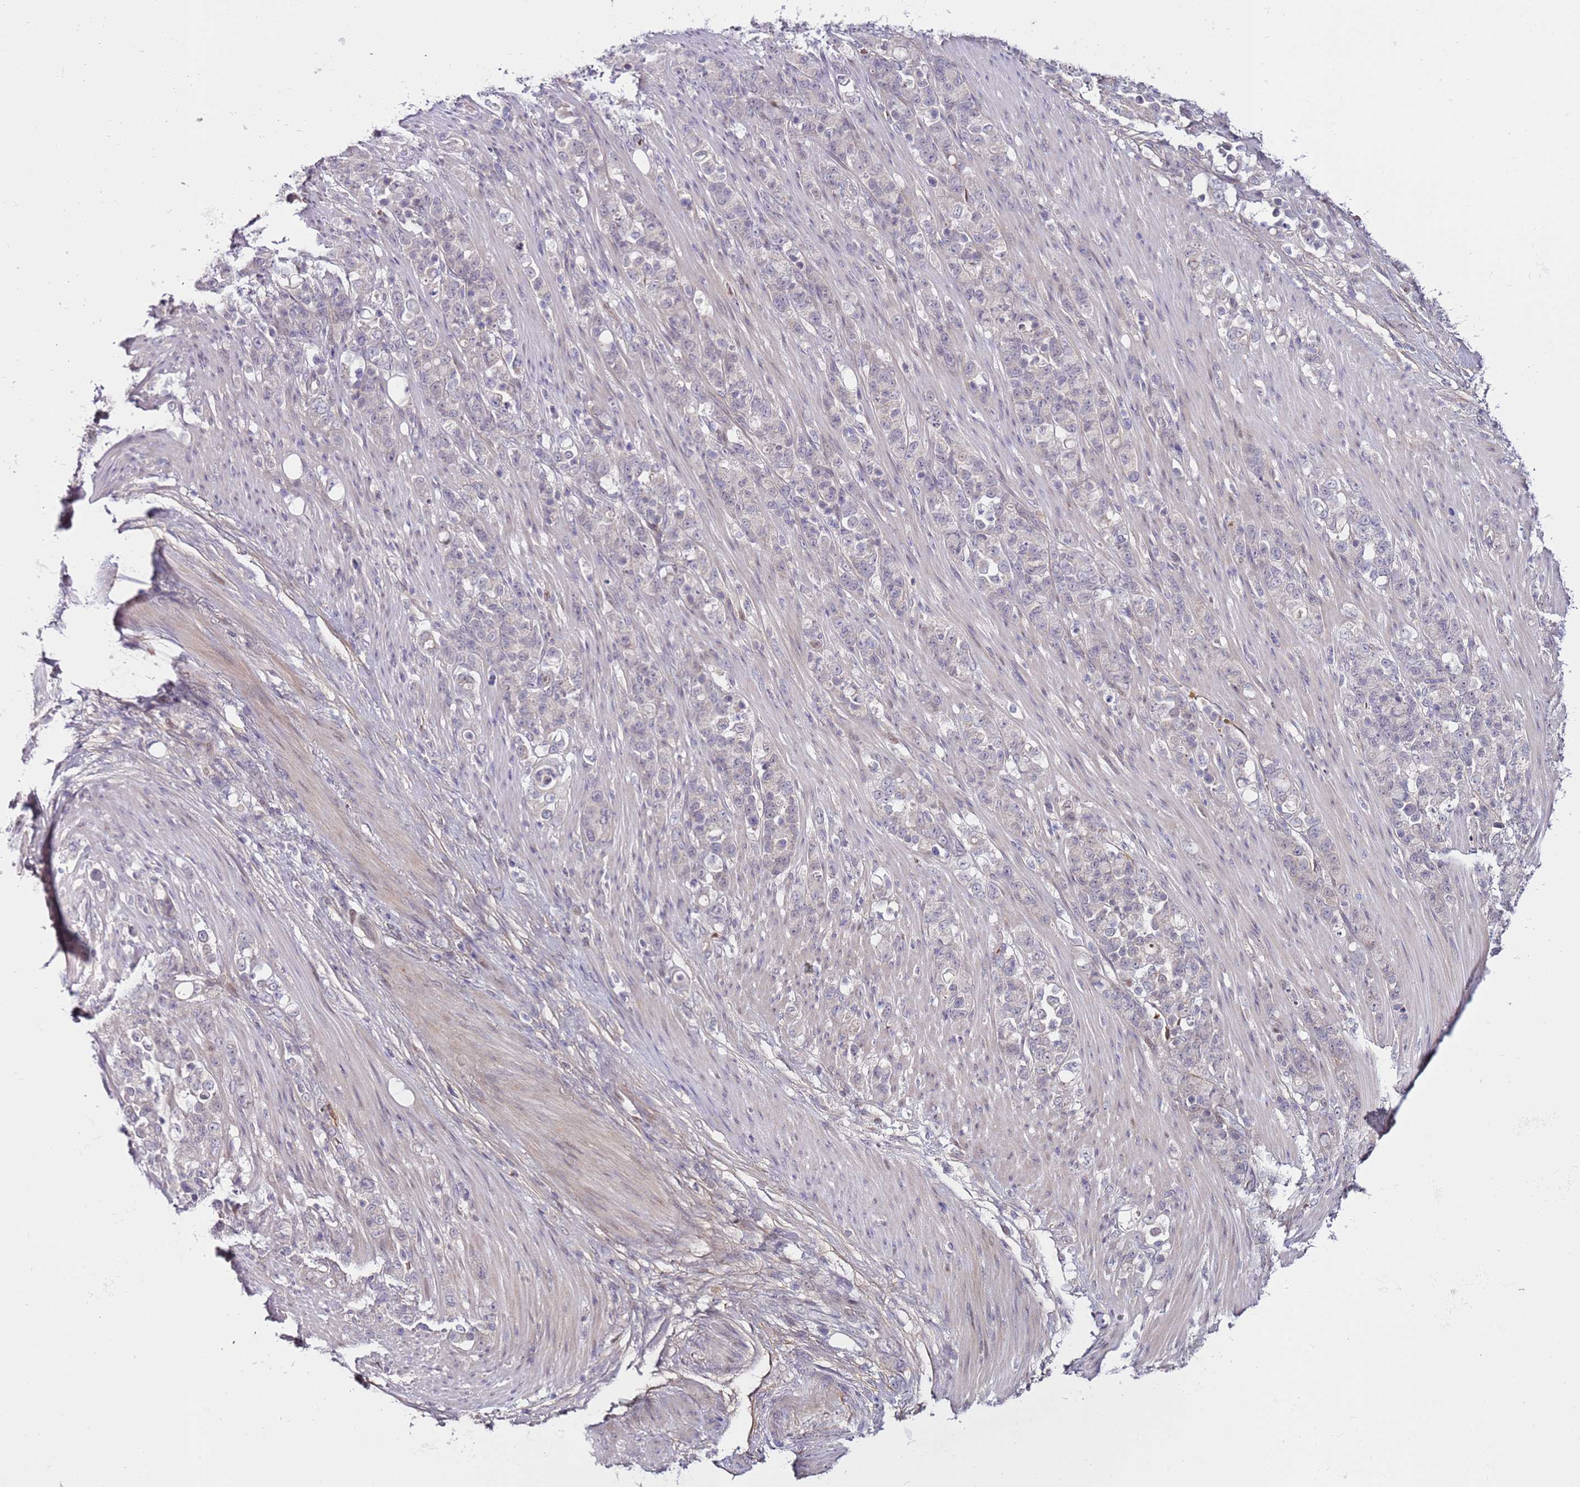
{"staining": {"intensity": "negative", "quantity": "none", "location": "none"}, "tissue": "stomach cancer", "cell_type": "Tumor cells", "image_type": "cancer", "snomed": [{"axis": "morphology", "description": "Normal tissue, NOS"}, {"axis": "morphology", "description": "Adenocarcinoma, NOS"}, {"axis": "topography", "description": "Stomach"}], "caption": "This is a photomicrograph of immunohistochemistry (IHC) staining of stomach cancer, which shows no staining in tumor cells. Brightfield microscopy of IHC stained with DAB (brown) and hematoxylin (blue), captured at high magnification.", "gene": "MTG2", "patient": {"sex": "female", "age": 79}}